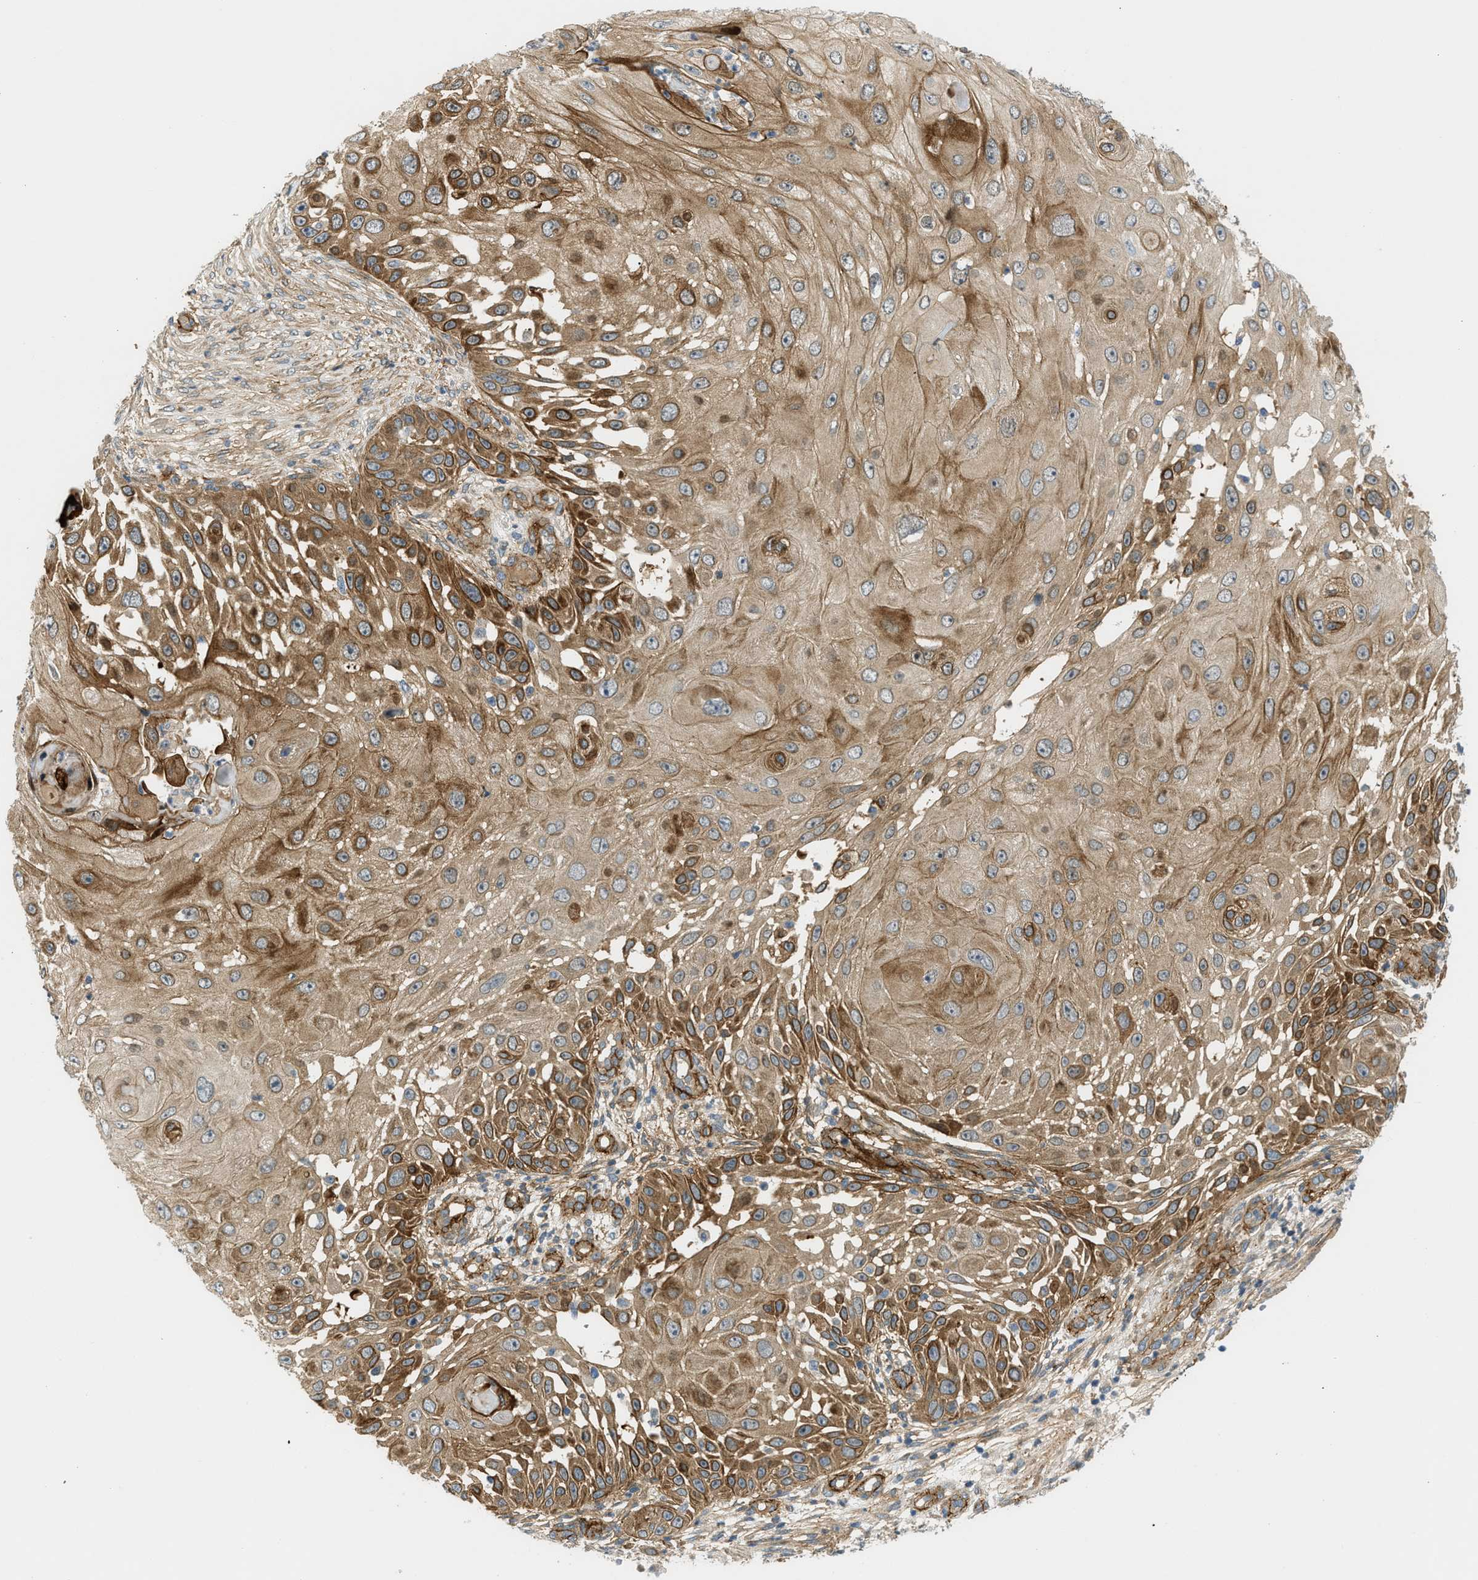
{"staining": {"intensity": "moderate", "quantity": ">75%", "location": "cytoplasmic/membranous"}, "tissue": "skin cancer", "cell_type": "Tumor cells", "image_type": "cancer", "snomed": [{"axis": "morphology", "description": "Squamous cell carcinoma, NOS"}, {"axis": "topography", "description": "Skin"}], "caption": "High-magnification brightfield microscopy of skin cancer (squamous cell carcinoma) stained with DAB (brown) and counterstained with hematoxylin (blue). tumor cells exhibit moderate cytoplasmic/membranous staining is identified in about>75% of cells. The staining is performed using DAB (3,3'-diaminobenzidine) brown chromogen to label protein expression. The nuclei are counter-stained blue using hematoxylin.", "gene": "EDNRA", "patient": {"sex": "female", "age": 44}}